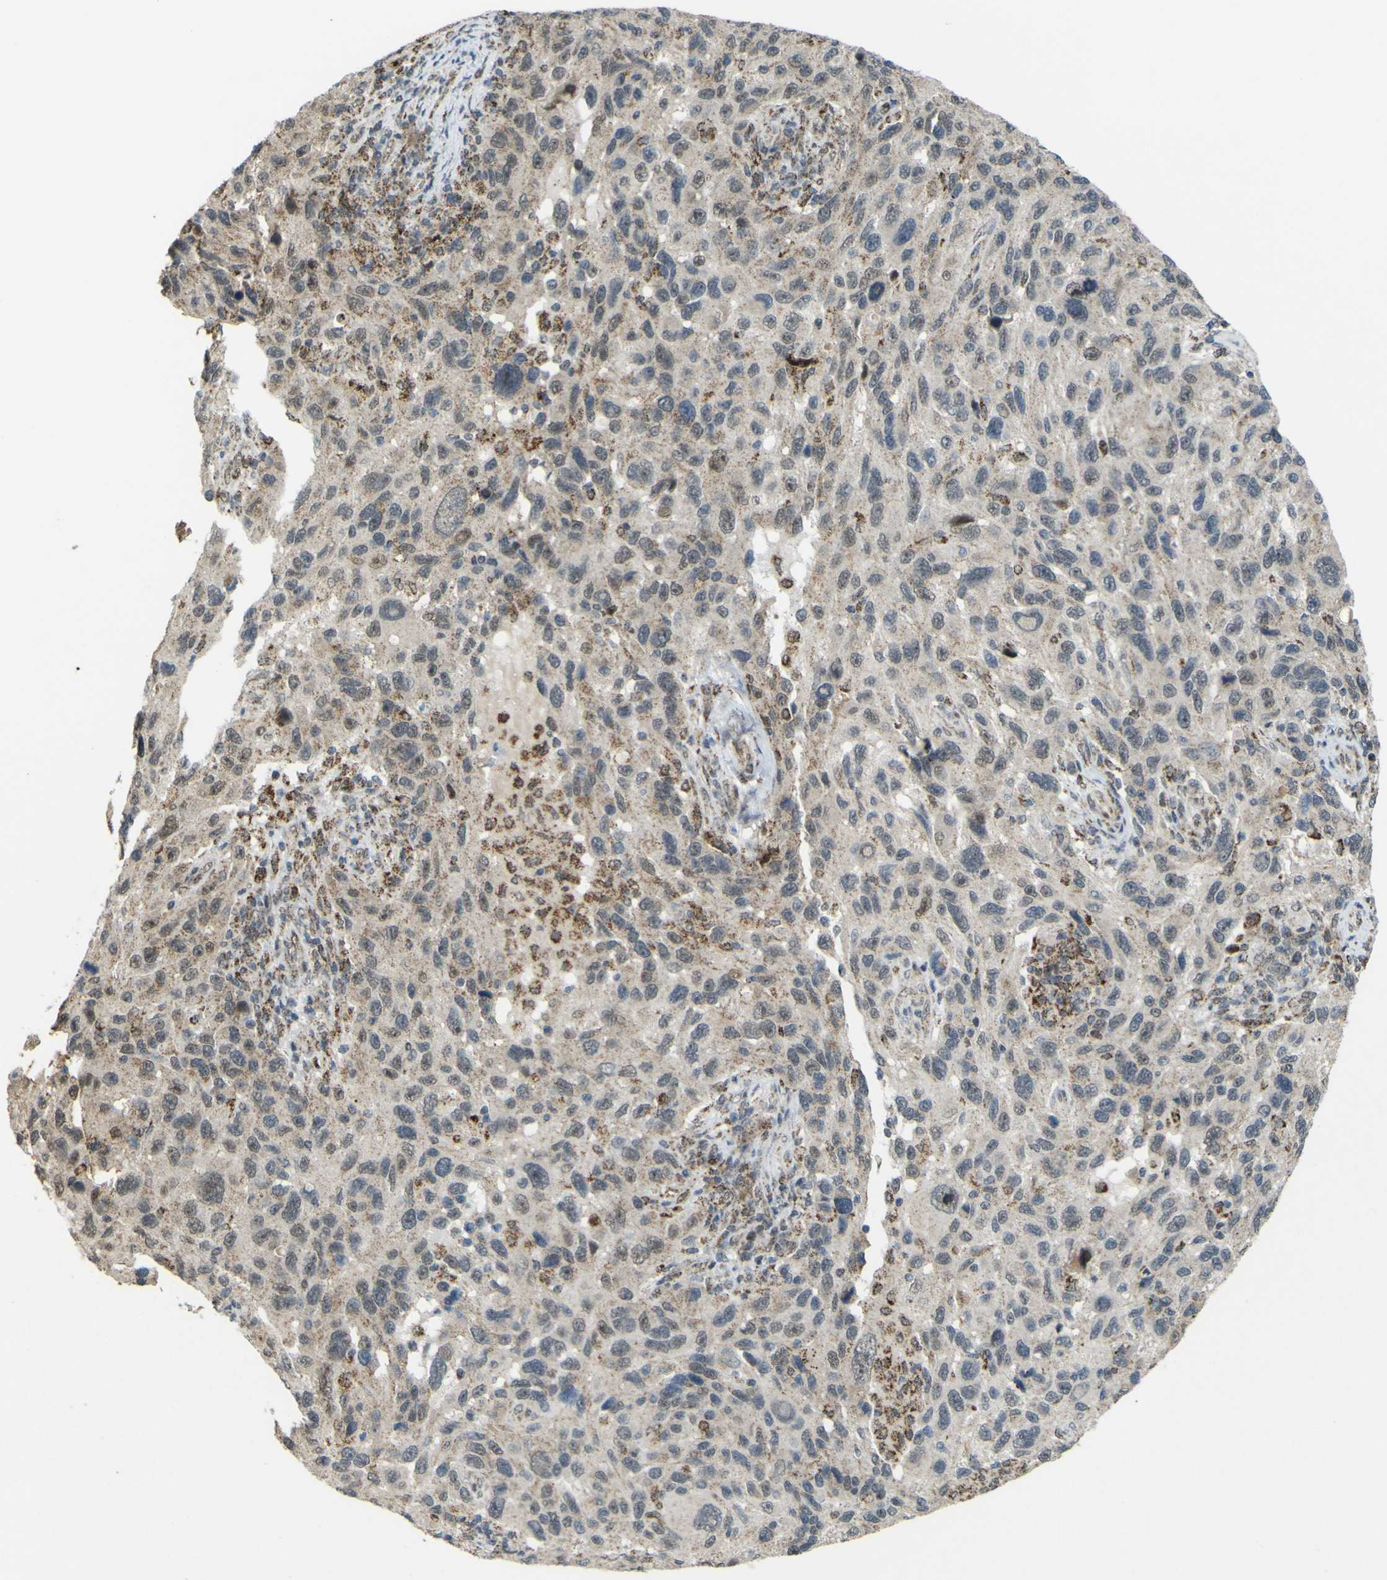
{"staining": {"intensity": "weak", "quantity": ">75%", "location": "cytoplasmic/membranous"}, "tissue": "melanoma", "cell_type": "Tumor cells", "image_type": "cancer", "snomed": [{"axis": "morphology", "description": "Malignant melanoma, NOS"}, {"axis": "topography", "description": "Skin"}], "caption": "Weak cytoplasmic/membranous staining is identified in approximately >75% of tumor cells in malignant melanoma. (IHC, brightfield microscopy, high magnification).", "gene": "ACBD5", "patient": {"sex": "male", "age": 53}}